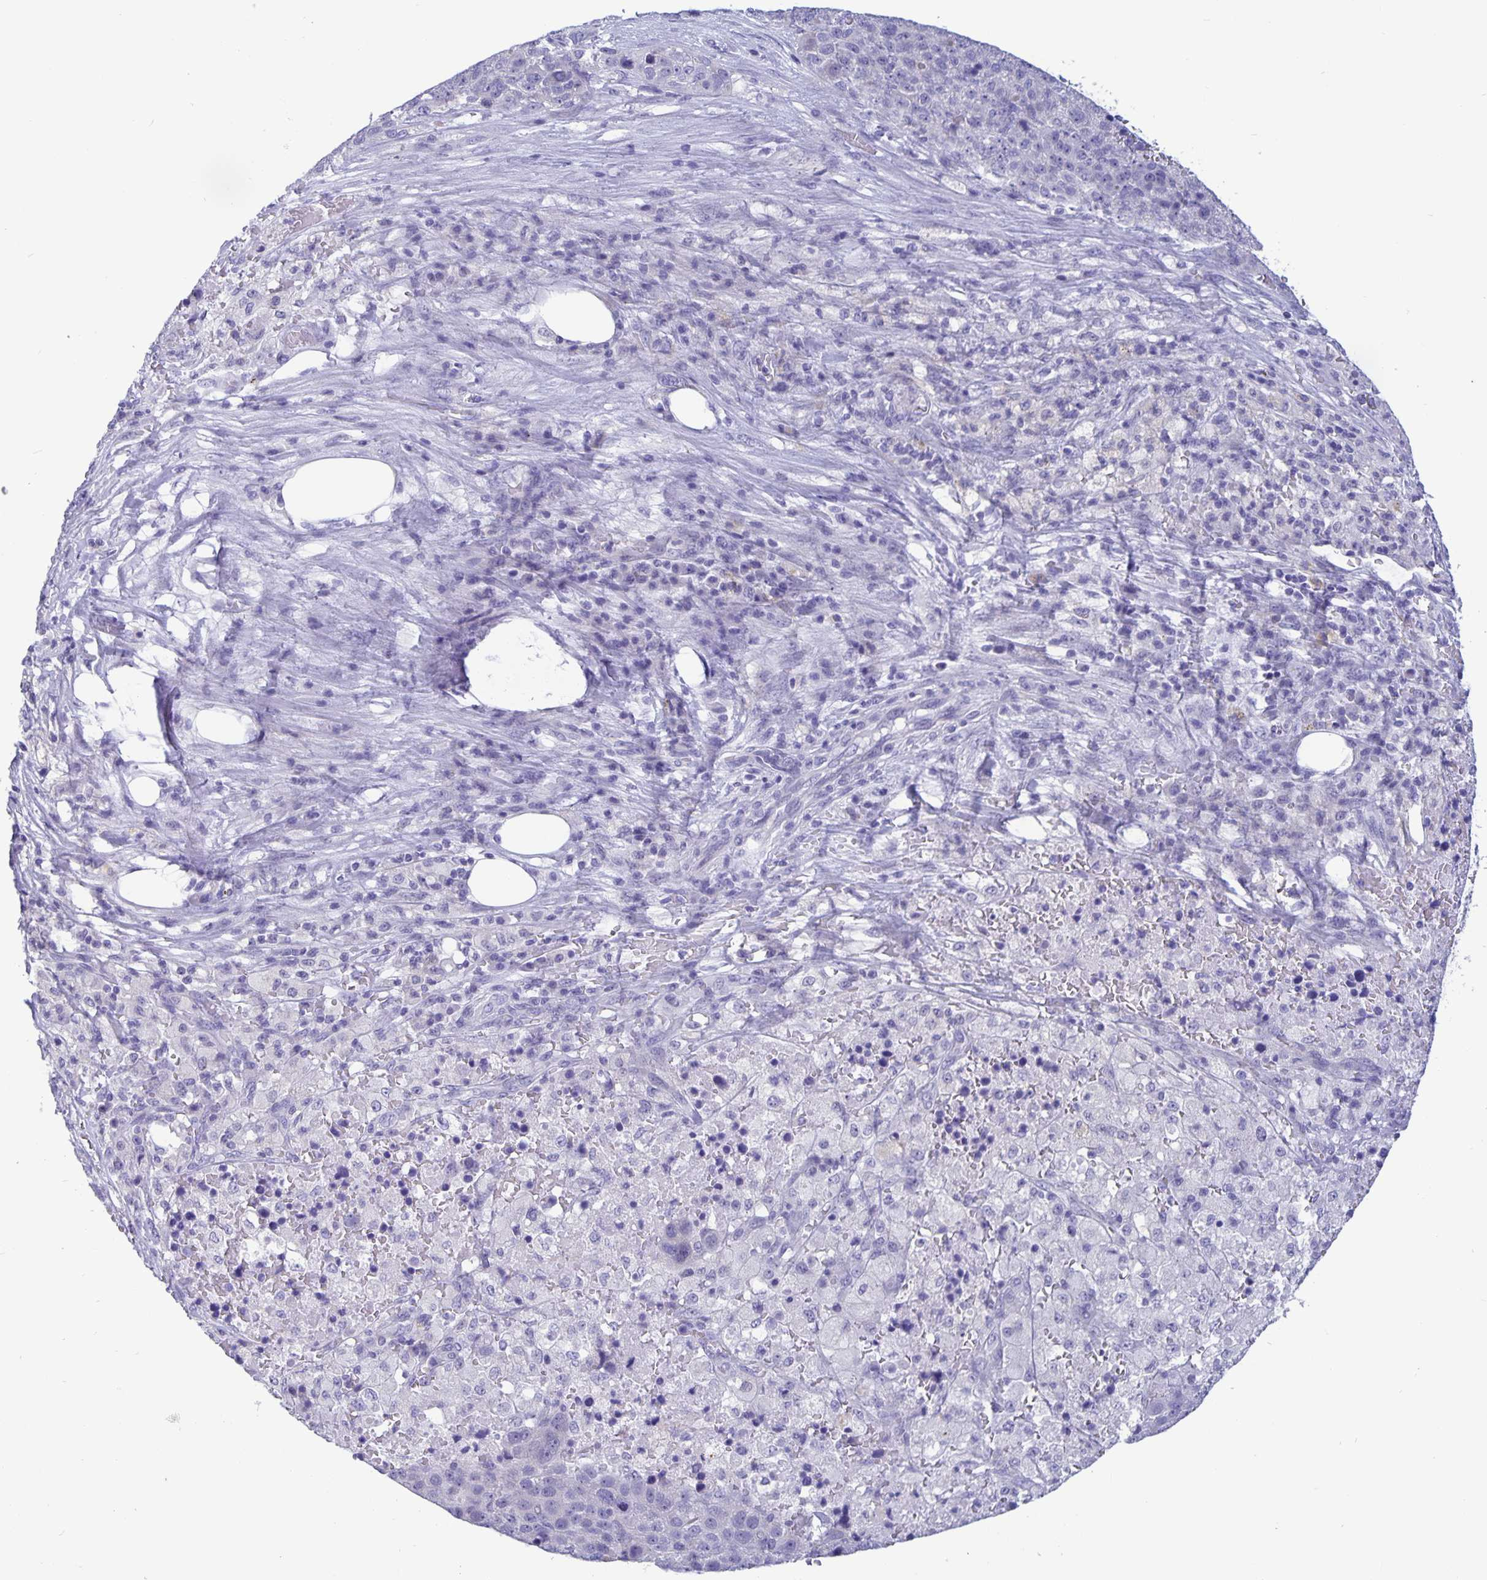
{"staining": {"intensity": "negative", "quantity": "none", "location": "none"}, "tissue": "pancreatic cancer", "cell_type": "Tumor cells", "image_type": "cancer", "snomed": [{"axis": "morphology", "description": "Adenocarcinoma, NOS"}, {"axis": "topography", "description": "Pancreas"}], "caption": "High magnification brightfield microscopy of pancreatic cancer stained with DAB (3,3'-diaminobenzidine) (brown) and counterstained with hematoxylin (blue): tumor cells show no significant positivity.", "gene": "ERMN", "patient": {"sex": "female", "age": 61}}